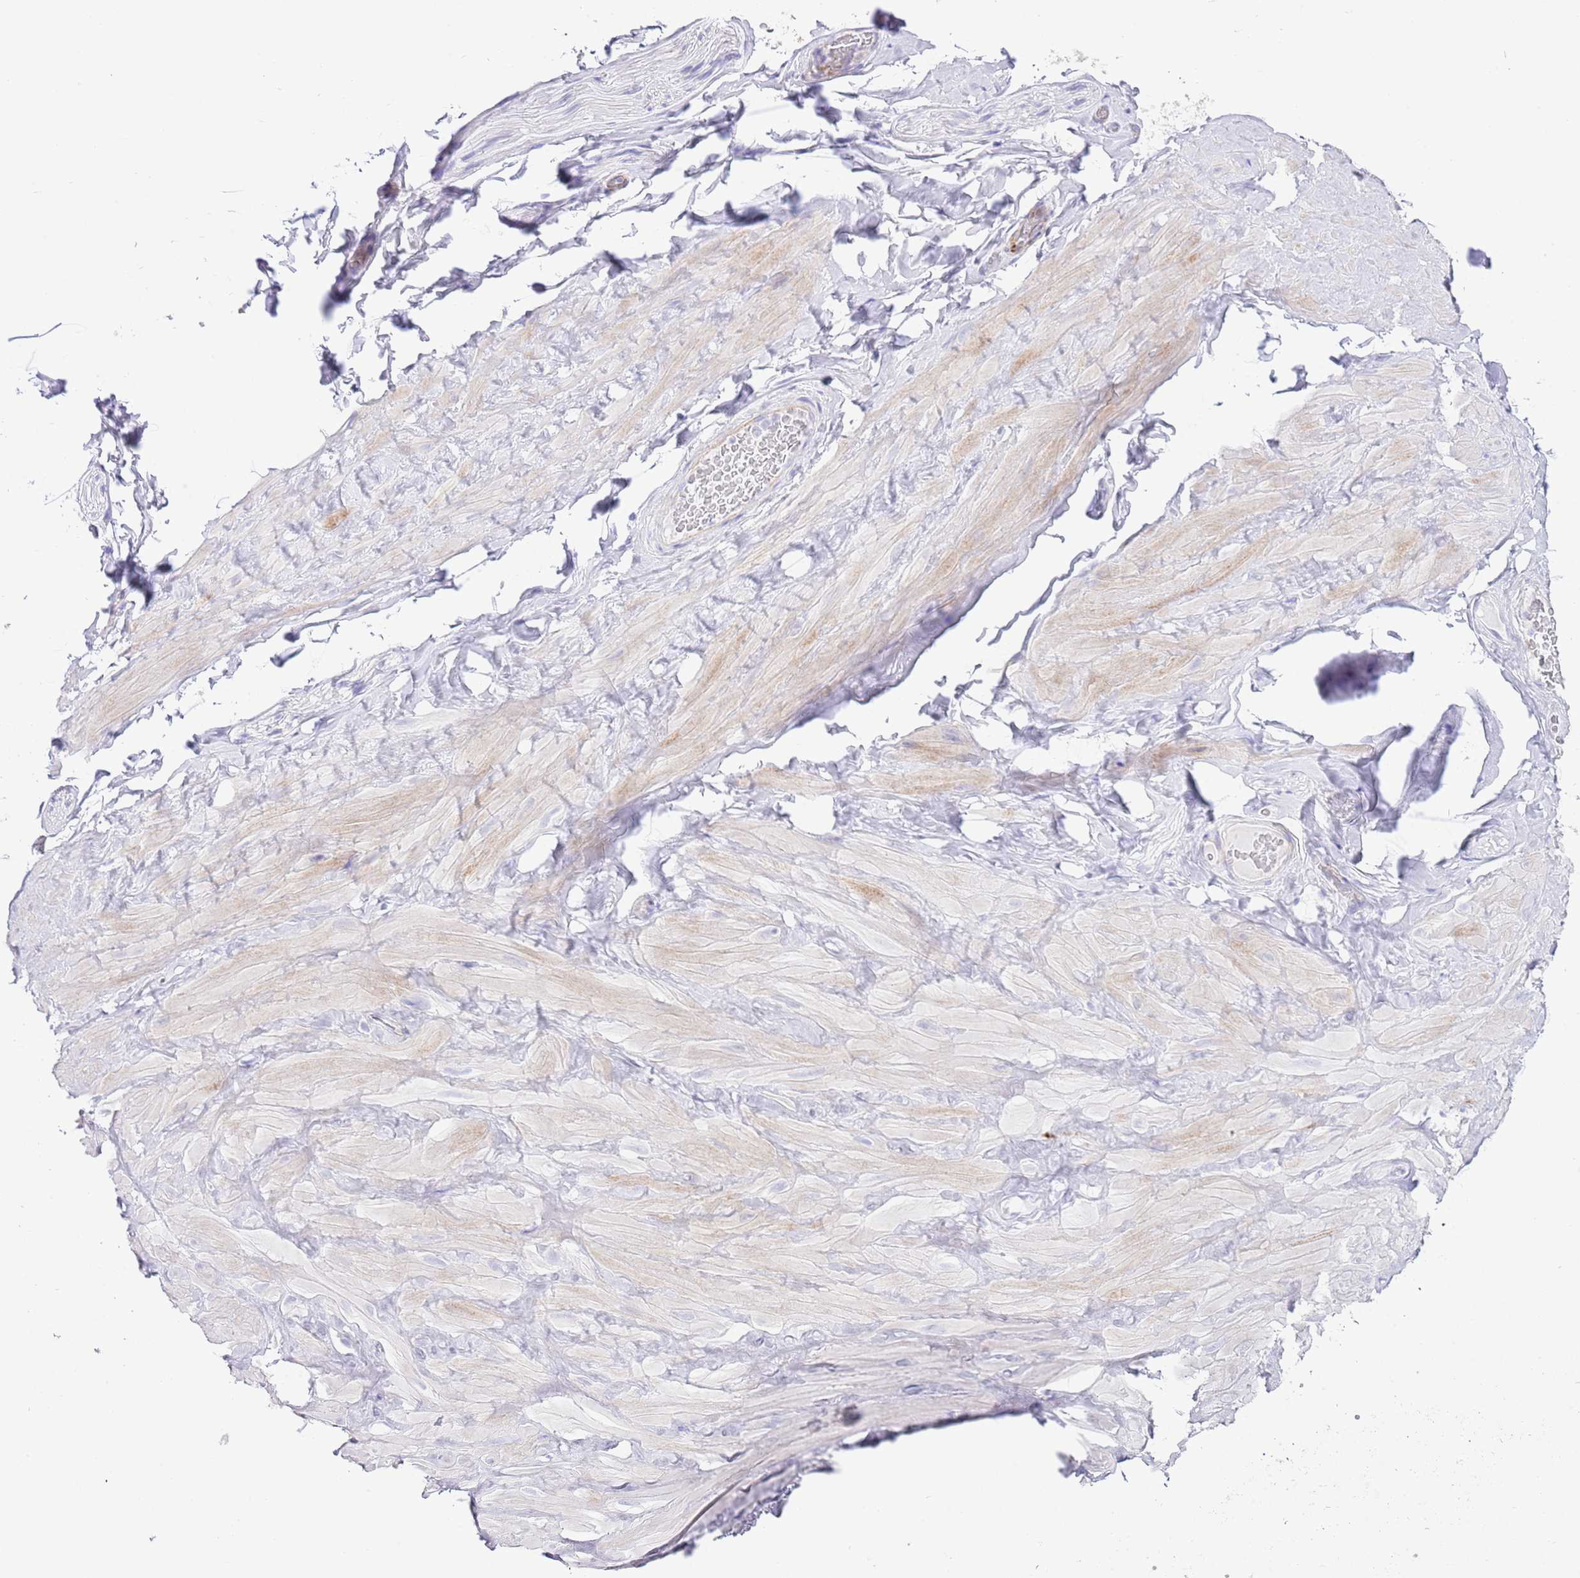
{"staining": {"intensity": "negative", "quantity": "none", "location": "none"}, "tissue": "adipose tissue", "cell_type": "Adipocytes", "image_type": "normal", "snomed": [{"axis": "morphology", "description": "Normal tissue, NOS"}, {"axis": "topography", "description": "Soft tissue"}, {"axis": "topography", "description": "Vascular tissue"}], "caption": "Image shows no significant protein expression in adipocytes of normal adipose tissue.", "gene": "ALDH3A1", "patient": {"sex": "male", "age": 41}}